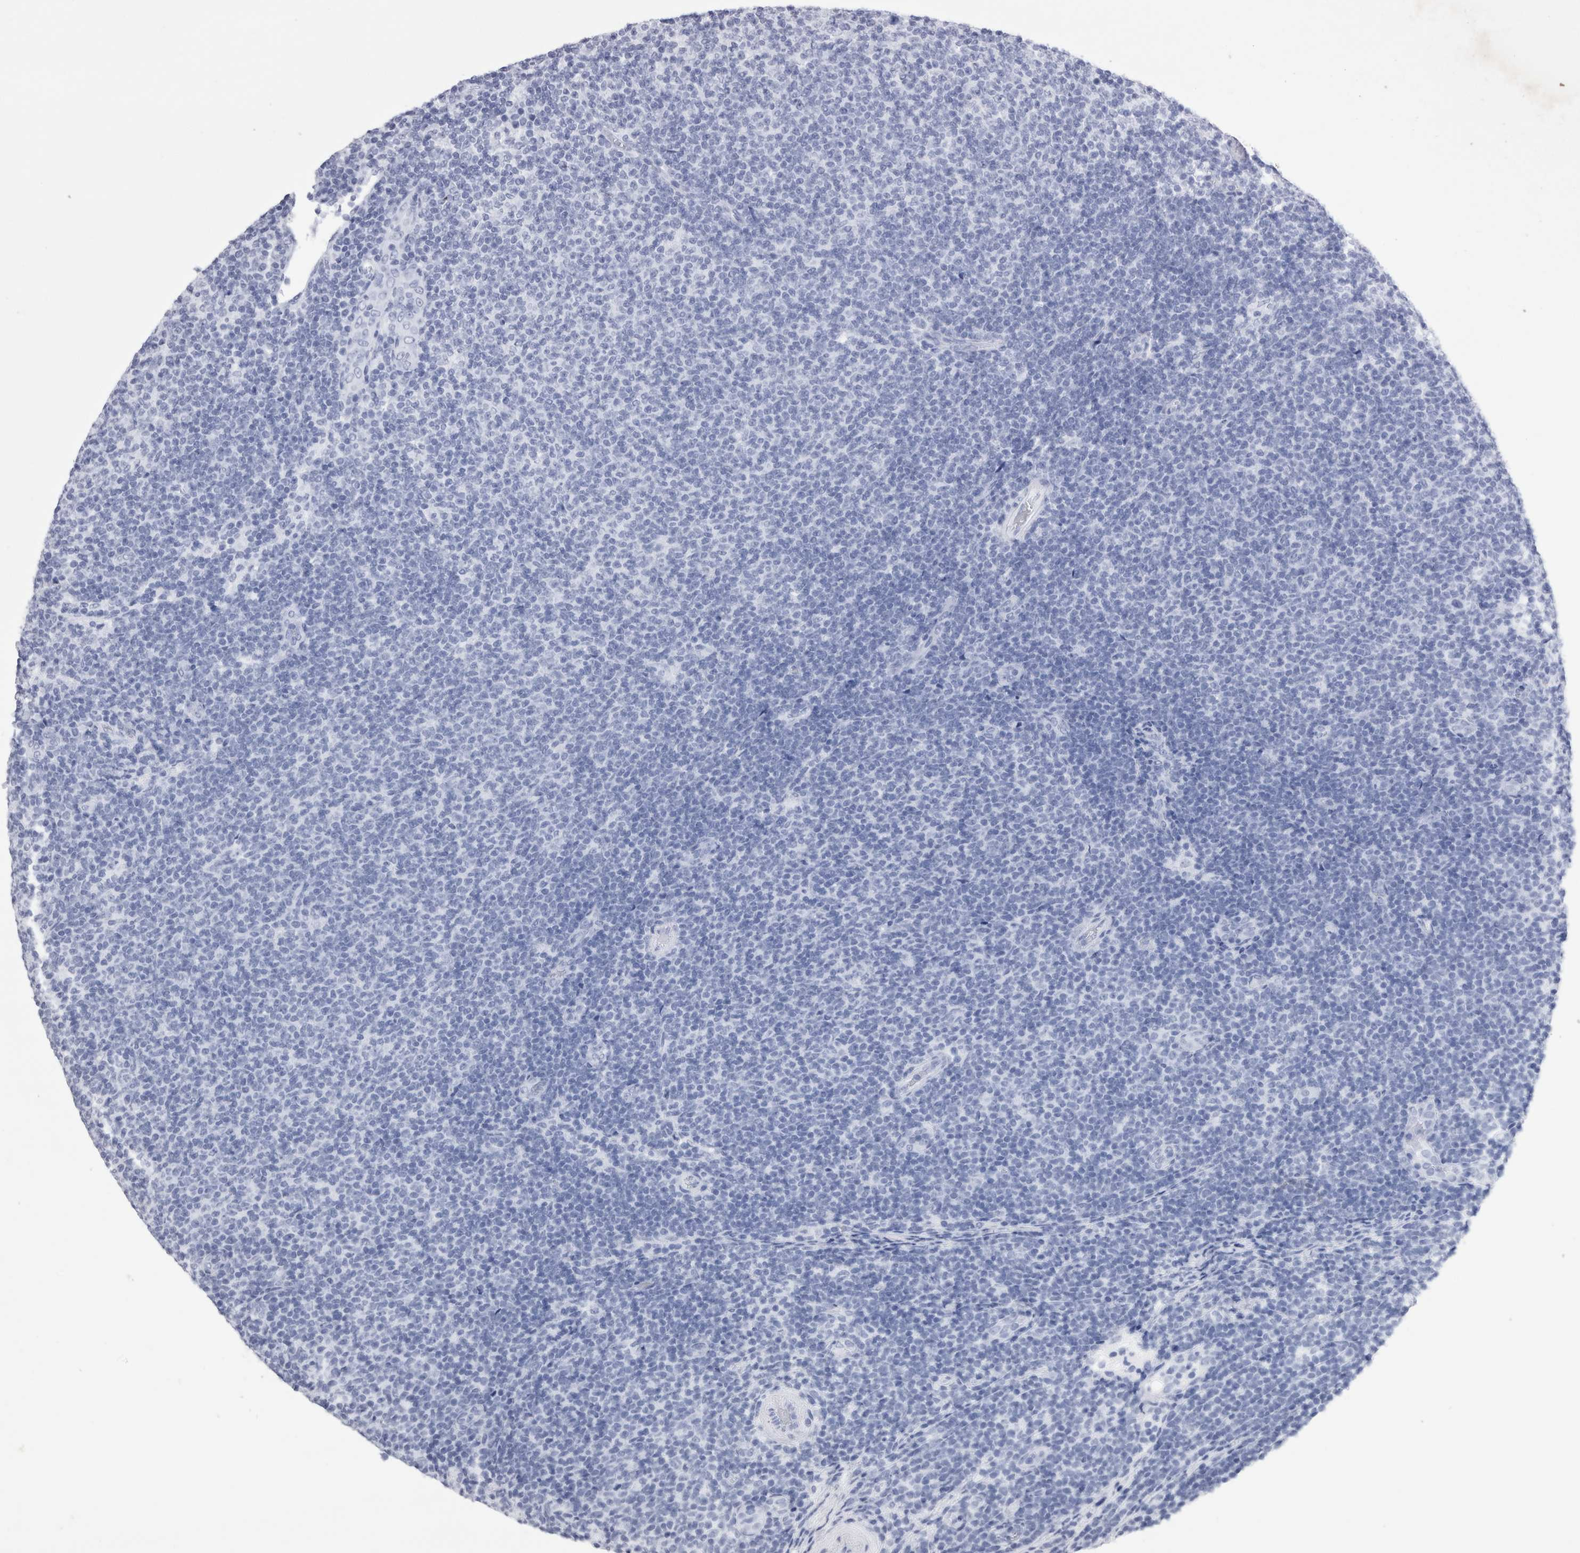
{"staining": {"intensity": "negative", "quantity": "none", "location": "none"}, "tissue": "lymphoma", "cell_type": "Tumor cells", "image_type": "cancer", "snomed": [{"axis": "morphology", "description": "Malignant lymphoma, non-Hodgkin's type, Low grade"}, {"axis": "topography", "description": "Lymph node"}], "caption": "A micrograph of low-grade malignant lymphoma, non-Hodgkin's type stained for a protein reveals no brown staining in tumor cells.", "gene": "GRK5", "patient": {"sex": "male", "age": 66}}